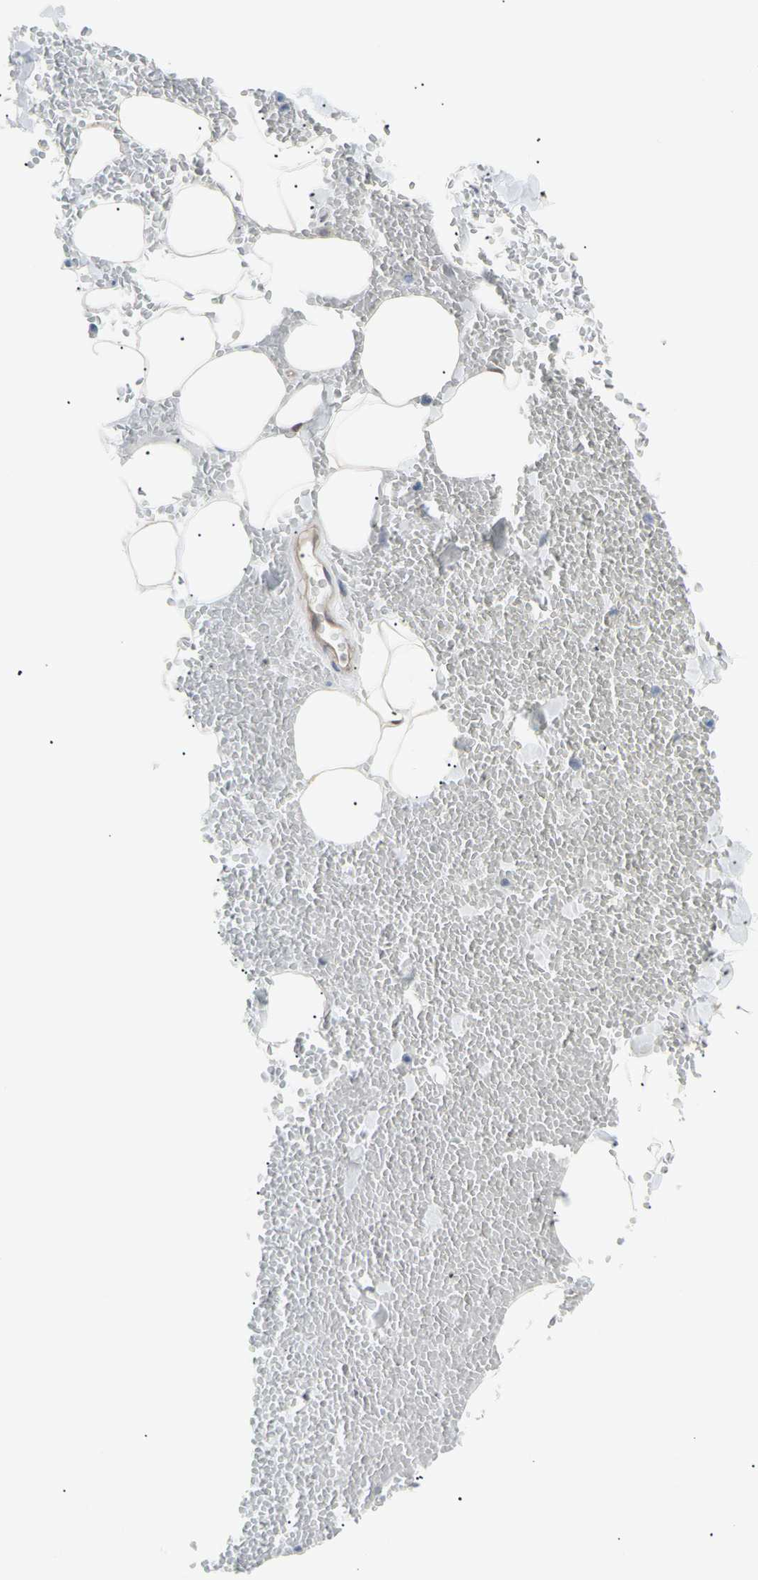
{"staining": {"intensity": "weak", "quantity": "25%-75%", "location": "cytoplasmic/membranous"}, "tissue": "adipose tissue", "cell_type": "Adipocytes", "image_type": "normal", "snomed": [{"axis": "morphology", "description": "Normal tissue, NOS"}, {"axis": "morphology", "description": "Inflammation, NOS"}, {"axis": "topography", "description": "Lymph node"}, {"axis": "topography", "description": "Peripheral nerve tissue"}], "caption": "Immunohistochemistry (DAB (3,3'-diaminobenzidine)) staining of normal adipose tissue reveals weak cytoplasmic/membranous protein expression in about 25%-75% of adipocytes. The protein is stained brown, and the nuclei are stained in blue (DAB (3,3'-diaminobenzidine) IHC with brightfield microscopy, high magnification).", "gene": "SEC23B", "patient": {"sex": "male", "age": 52}}